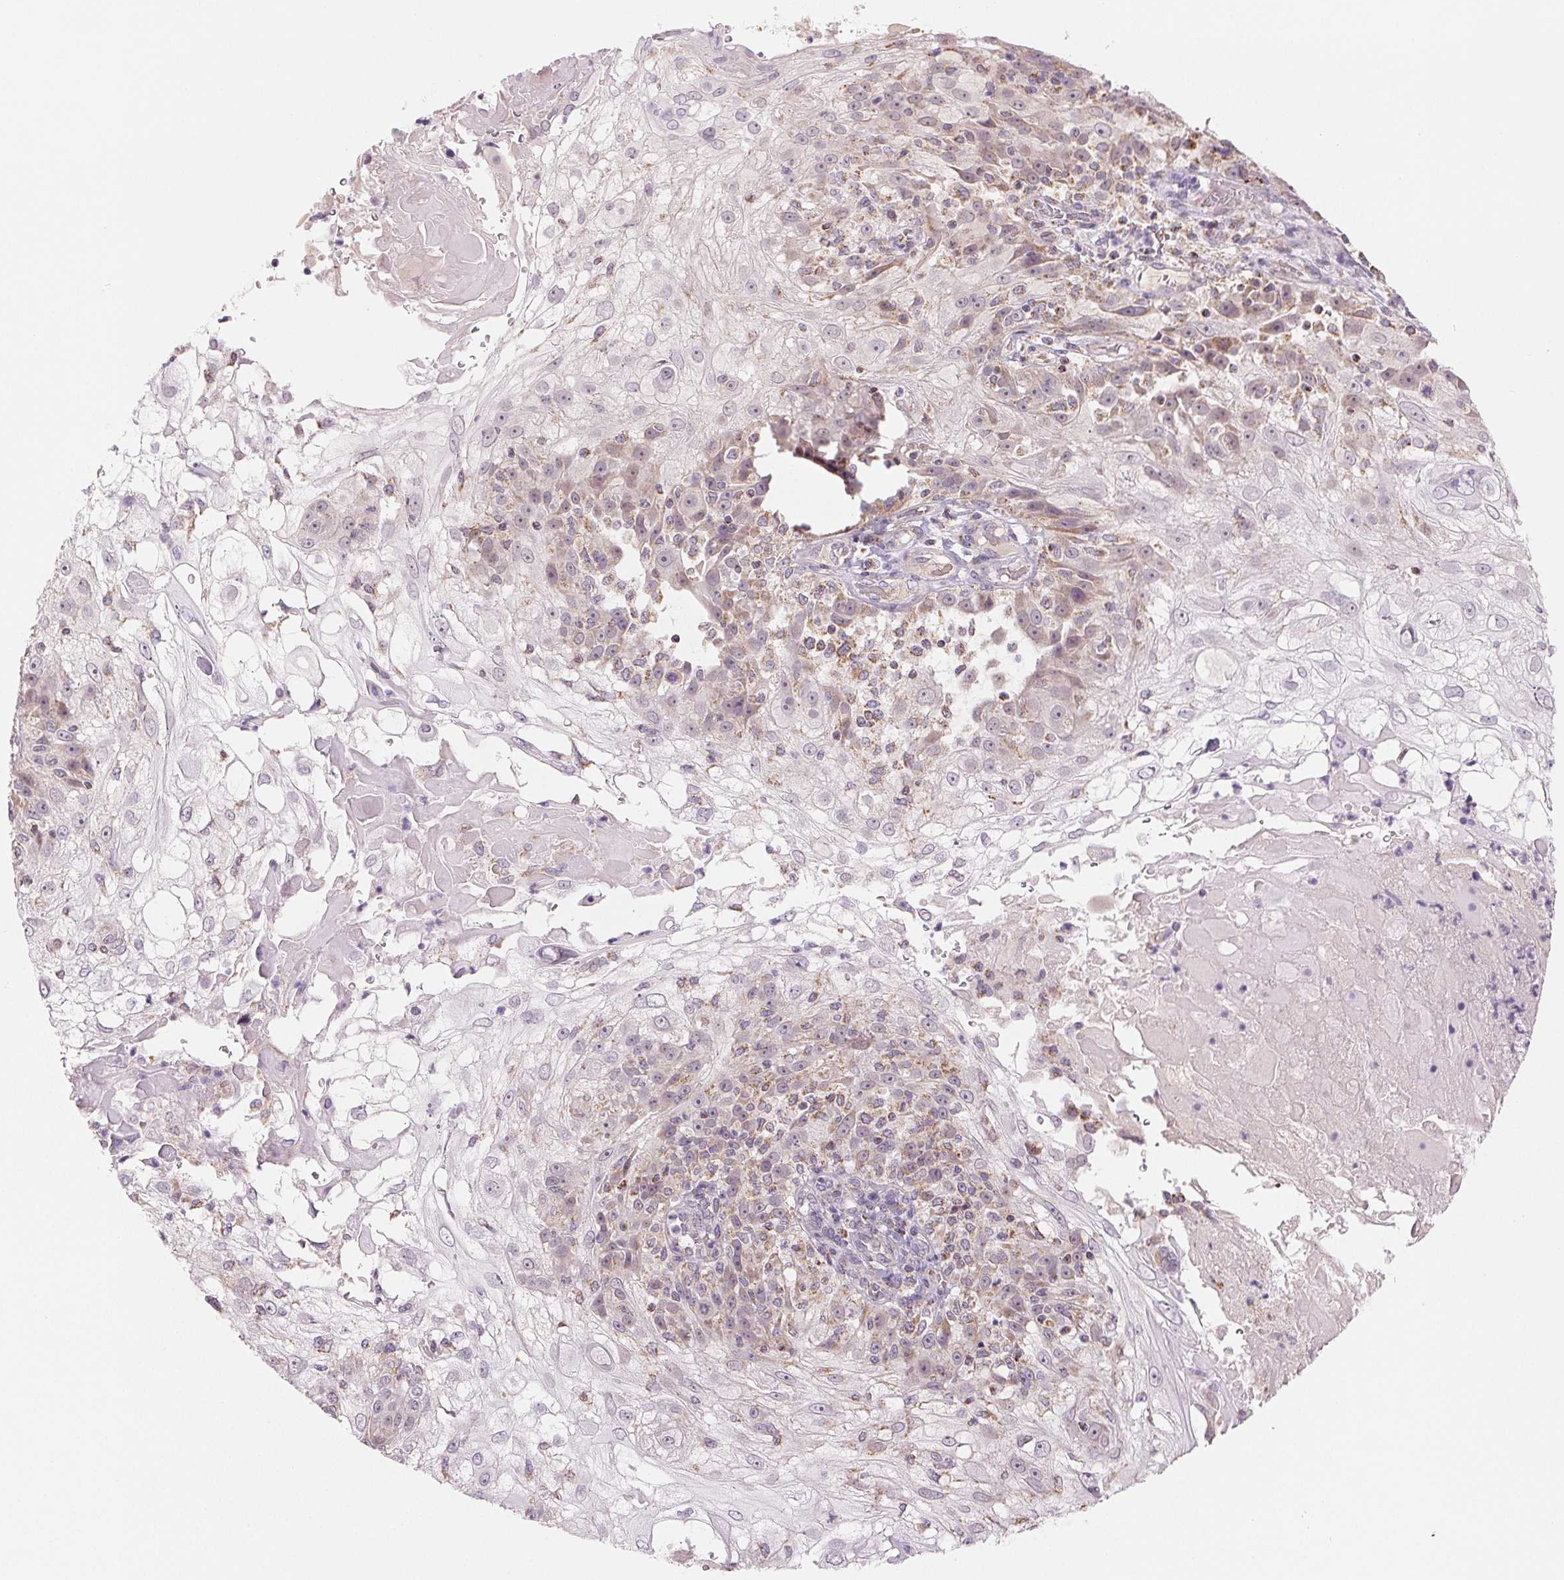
{"staining": {"intensity": "weak", "quantity": "<25%", "location": "cytoplasmic/membranous"}, "tissue": "skin cancer", "cell_type": "Tumor cells", "image_type": "cancer", "snomed": [{"axis": "morphology", "description": "Normal tissue, NOS"}, {"axis": "morphology", "description": "Squamous cell carcinoma, NOS"}, {"axis": "topography", "description": "Skin"}], "caption": "There is no significant positivity in tumor cells of skin cancer (squamous cell carcinoma). (Stains: DAB immunohistochemistry with hematoxylin counter stain, Microscopy: brightfield microscopy at high magnification).", "gene": "HINT2", "patient": {"sex": "female", "age": 83}}